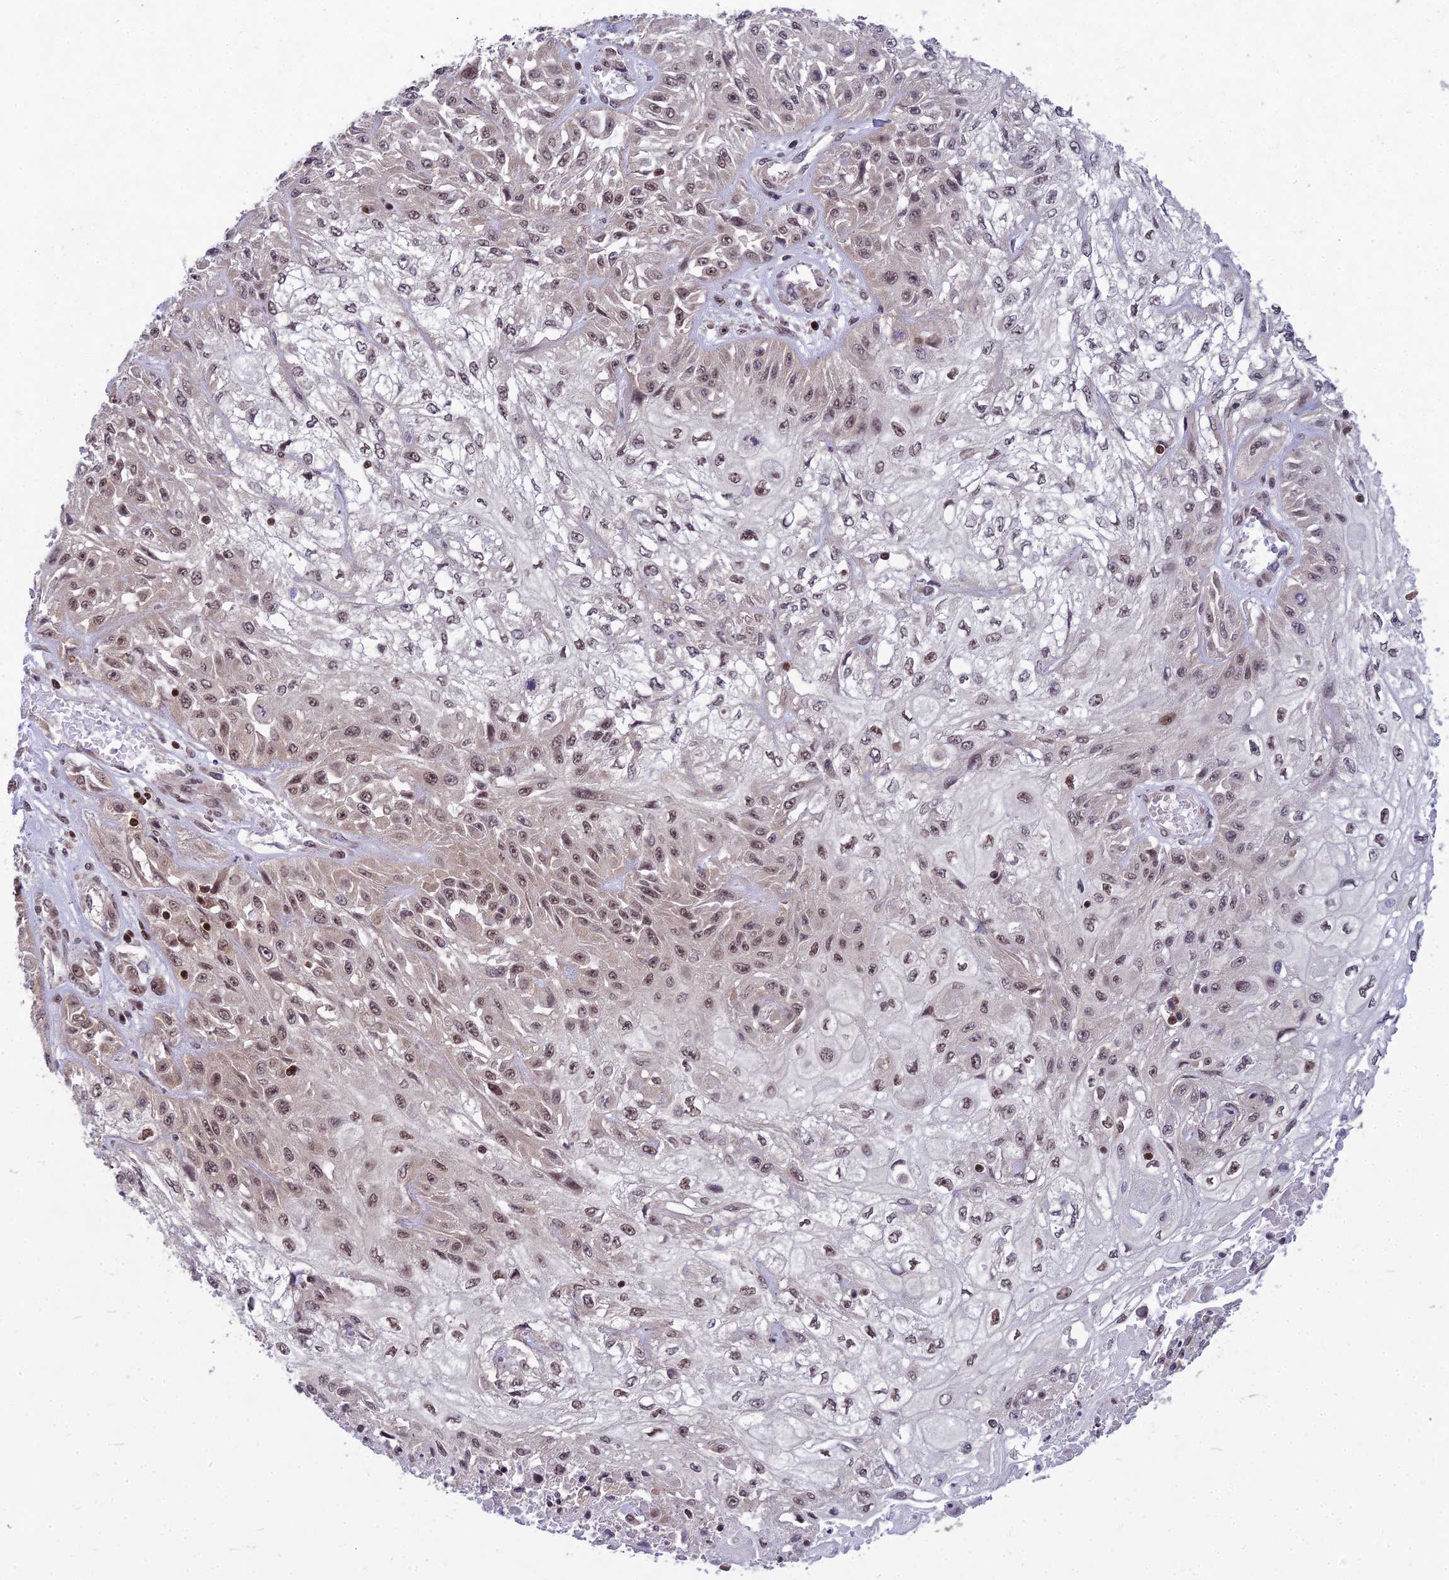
{"staining": {"intensity": "moderate", "quantity": "25%-75%", "location": "nuclear"}, "tissue": "skin cancer", "cell_type": "Tumor cells", "image_type": "cancer", "snomed": [{"axis": "morphology", "description": "Squamous cell carcinoma, NOS"}, {"axis": "morphology", "description": "Squamous cell carcinoma, metastatic, NOS"}, {"axis": "topography", "description": "Skin"}, {"axis": "topography", "description": "Lymph node"}], "caption": "A micrograph showing moderate nuclear staining in about 25%-75% of tumor cells in skin squamous cell carcinoma, as visualized by brown immunohistochemical staining.", "gene": "GMEB1", "patient": {"sex": "male", "age": 75}}